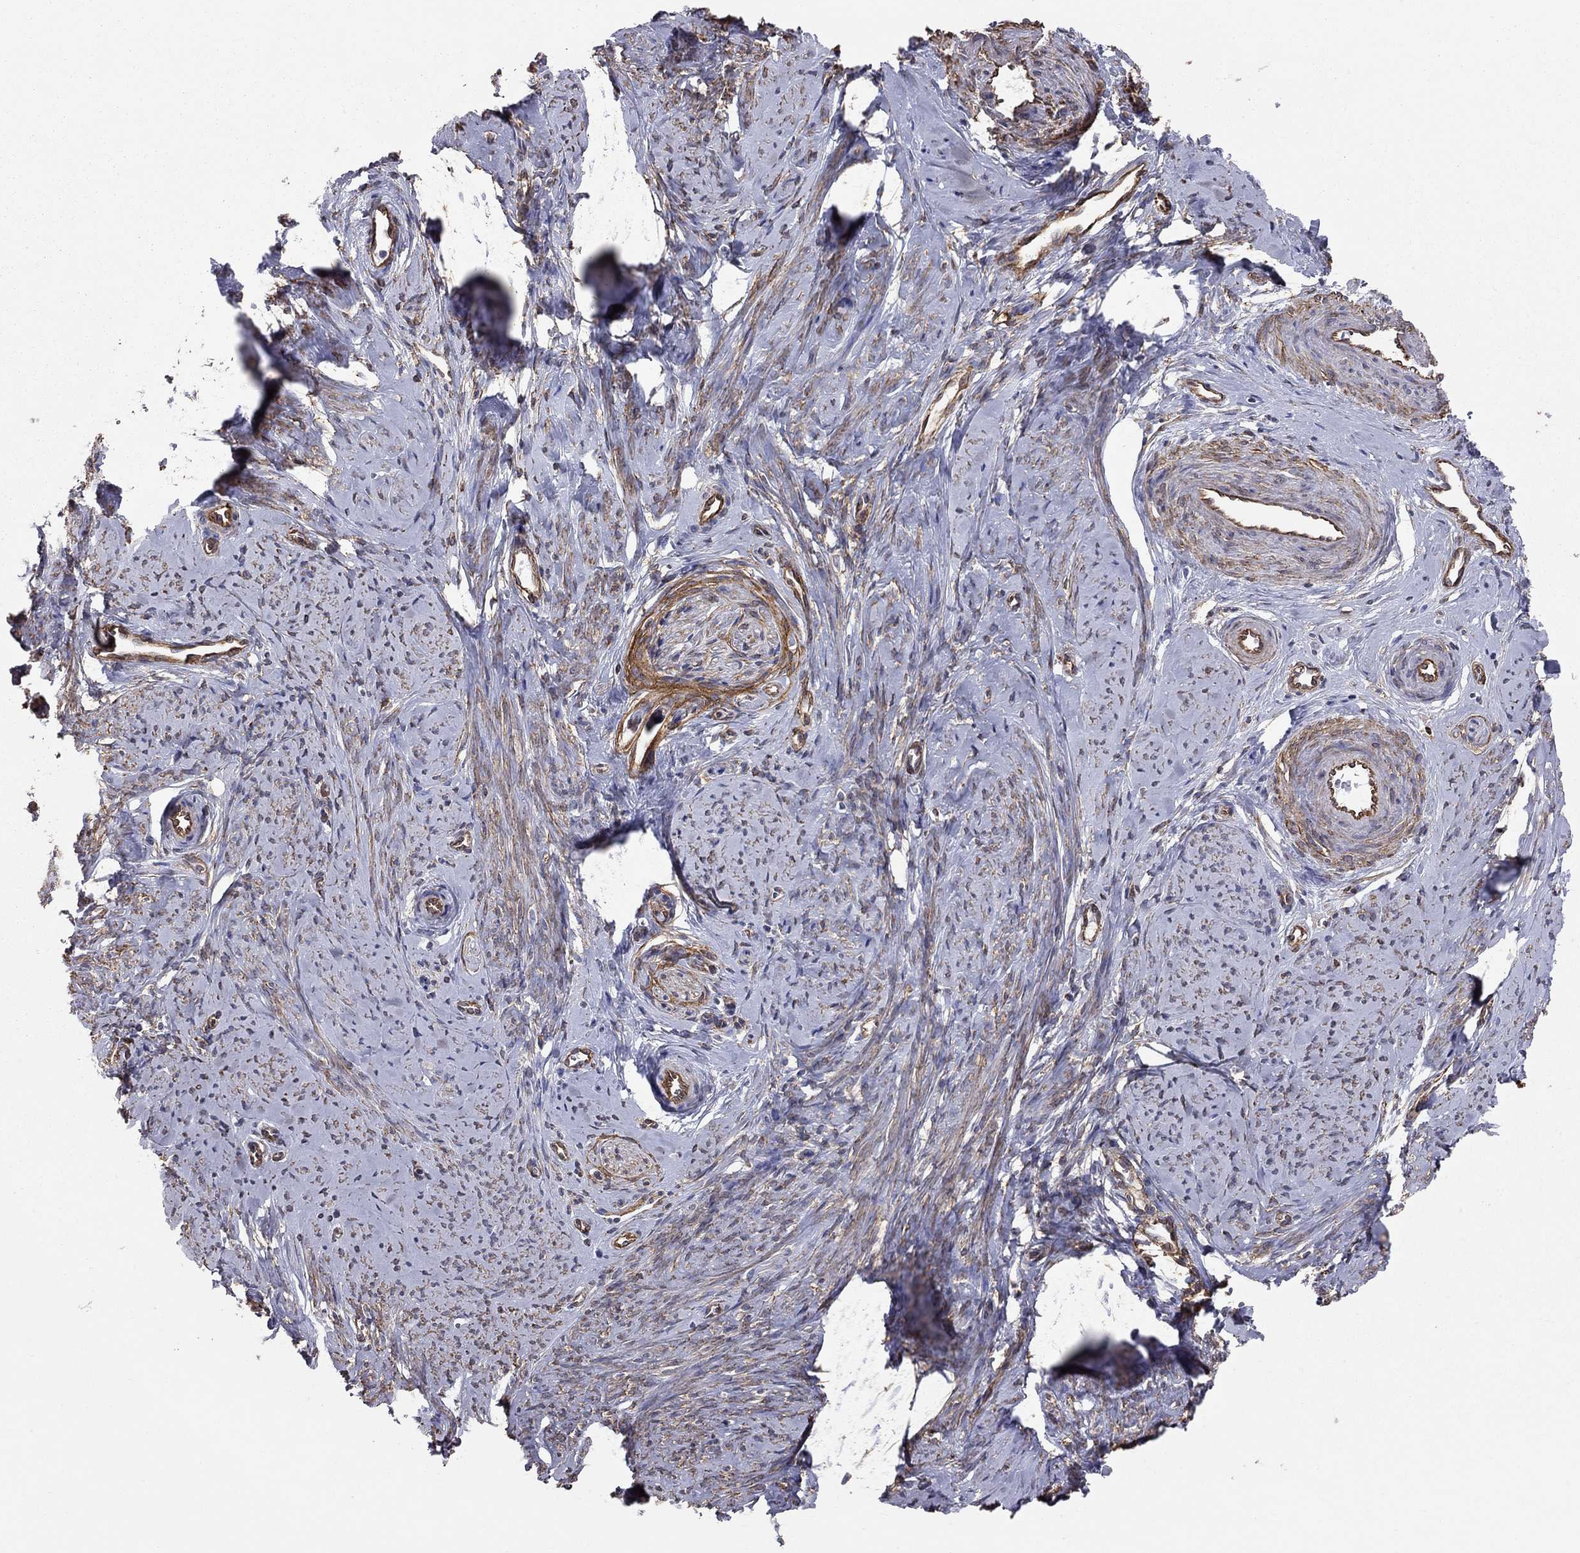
{"staining": {"intensity": "moderate", "quantity": "<25%", "location": "cytoplasmic/membranous"}, "tissue": "smooth muscle", "cell_type": "Smooth muscle cells", "image_type": "normal", "snomed": [{"axis": "morphology", "description": "Normal tissue, NOS"}, {"axis": "topography", "description": "Smooth muscle"}], "caption": "Smooth muscle cells display low levels of moderate cytoplasmic/membranous staining in approximately <25% of cells in benign human smooth muscle.", "gene": "BICDL2", "patient": {"sex": "female", "age": 48}}